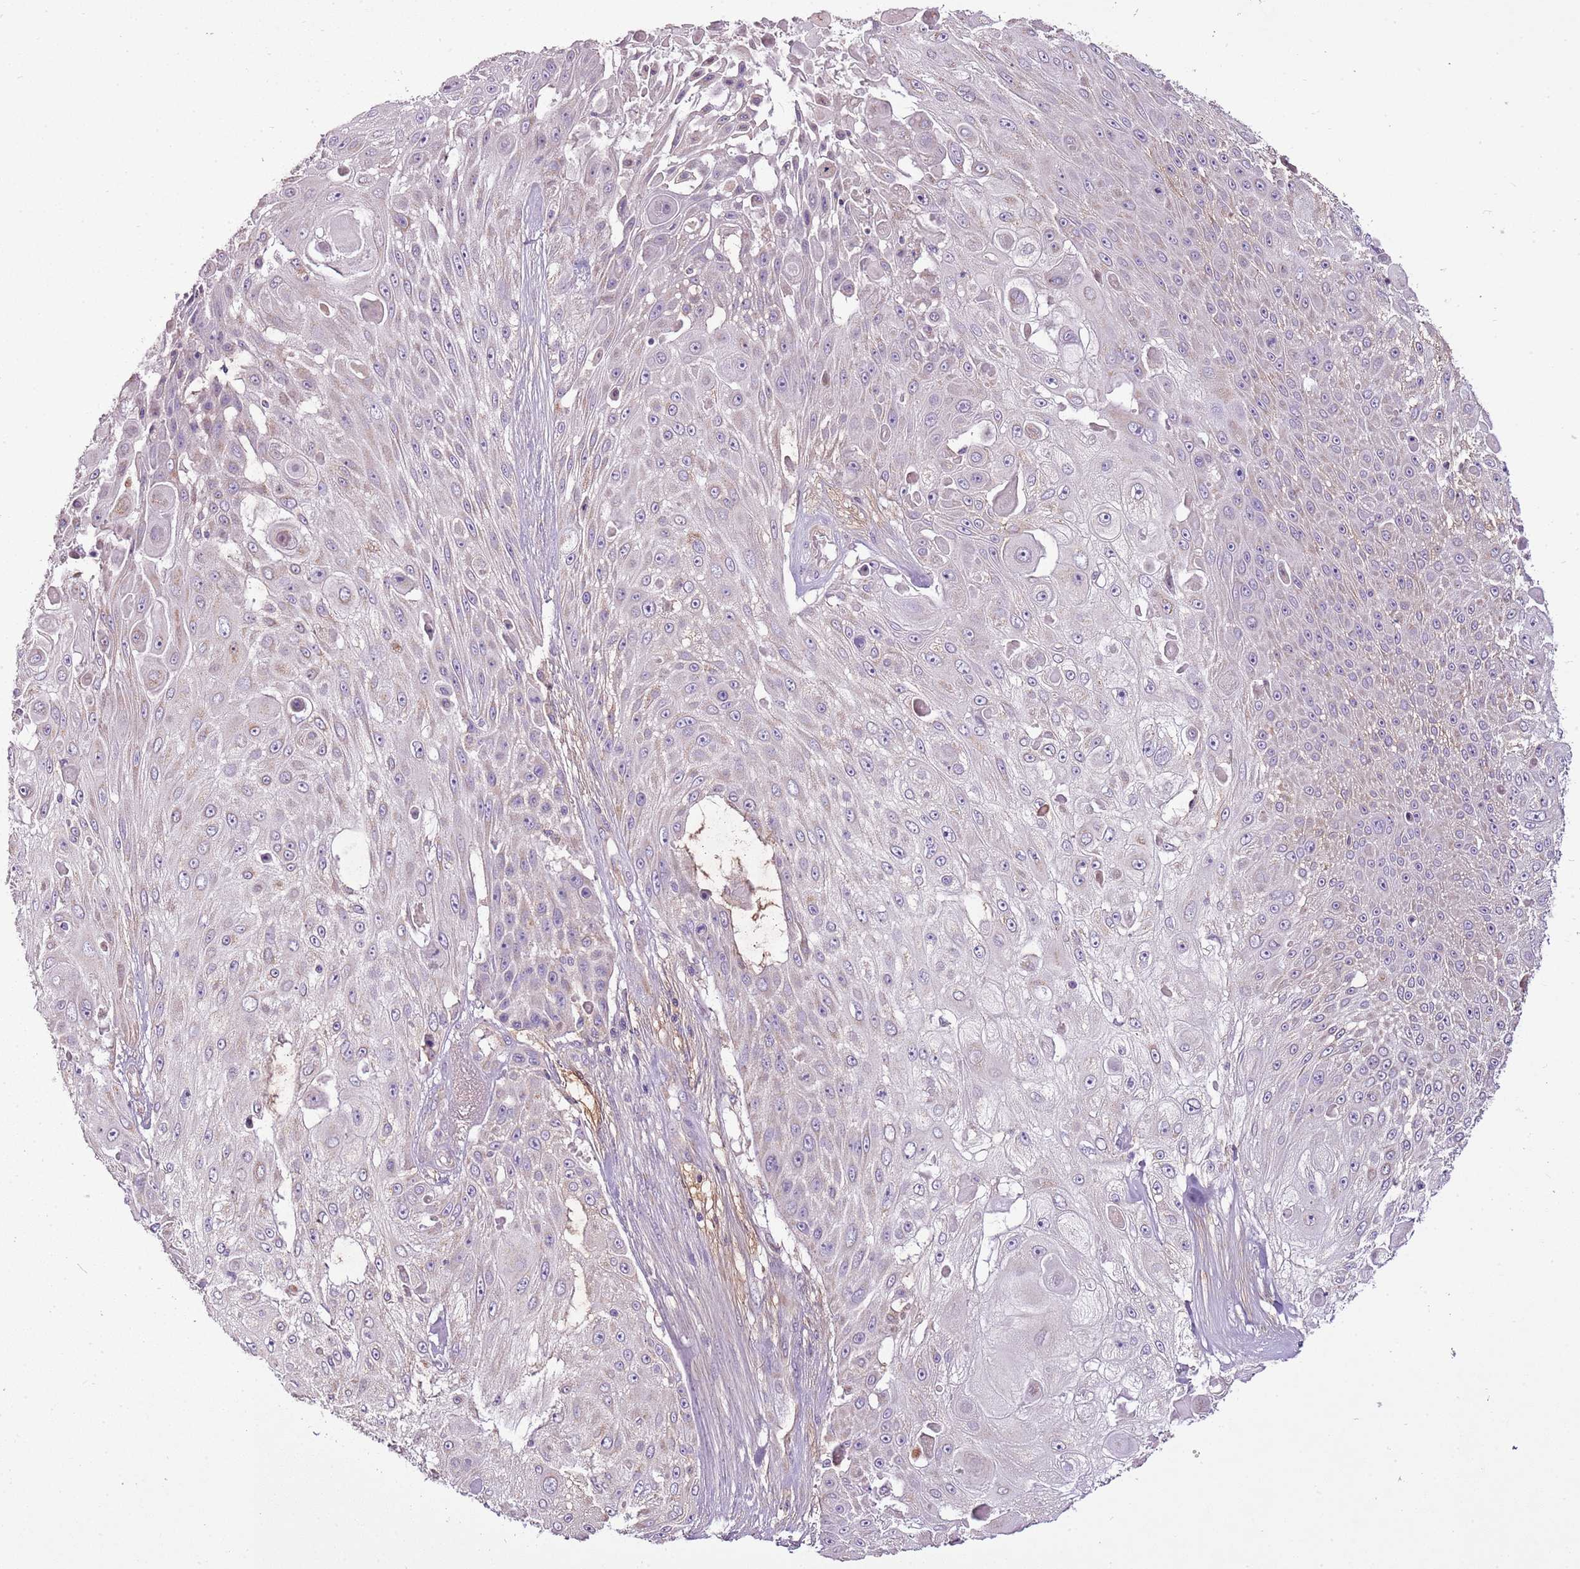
{"staining": {"intensity": "negative", "quantity": "none", "location": "none"}, "tissue": "skin cancer", "cell_type": "Tumor cells", "image_type": "cancer", "snomed": [{"axis": "morphology", "description": "Squamous cell carcinoma, NOS"}, {"axis": "topography", "description": "Skin"}], "caption": "Tumor cells are negative for brown protein staining in skin cancer (squamous cell carcinoma).", "gene": "CMKLR1", "patient": {"sex": "female", "age": 86}}